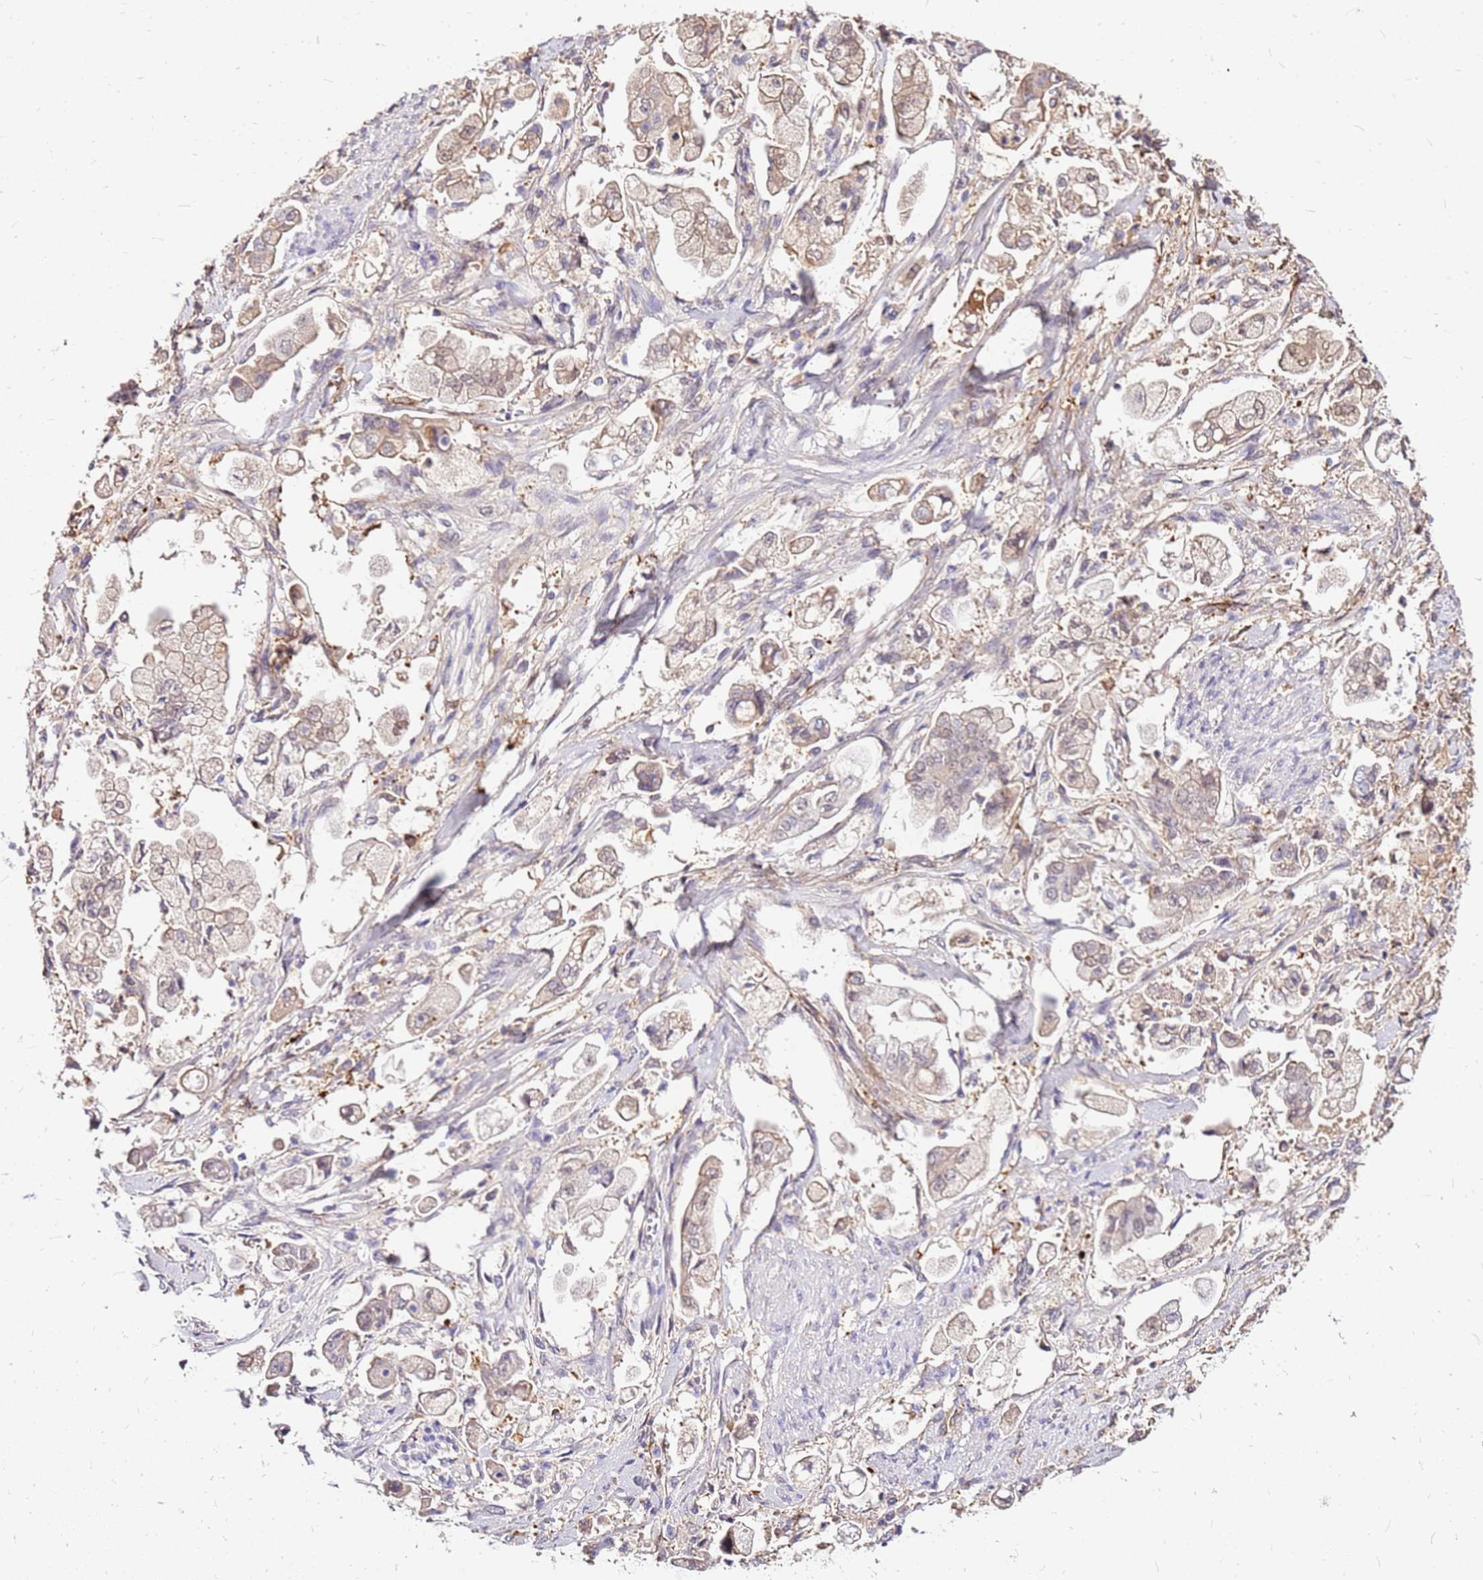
{"staining": {"intensity": "weak", "quantity": "25%-75%", "location": "cytoplasmic/membranous"}, "tissue": "stomach cancer", "cell_type": "Tumor cells", "image_type": "cancer", "snomed": [{"axis": "morphology", "description": "Adenocarcinoma, NOS"}, {"axis": "topography", "description": "Stomach"}], "caption": "Protein staining of stomach cancer (adenocarcinoma) tissue shows weak cytoplasmic/membranous positivity in approximately 25%-75% of tumor cells. Using DAB (brown) and hematoxylin (blue) stains, captured at high magnification using brightfield microscopy.", "gene": "ALDH1A3", "patient": {"sex": "male", "age": 62}}